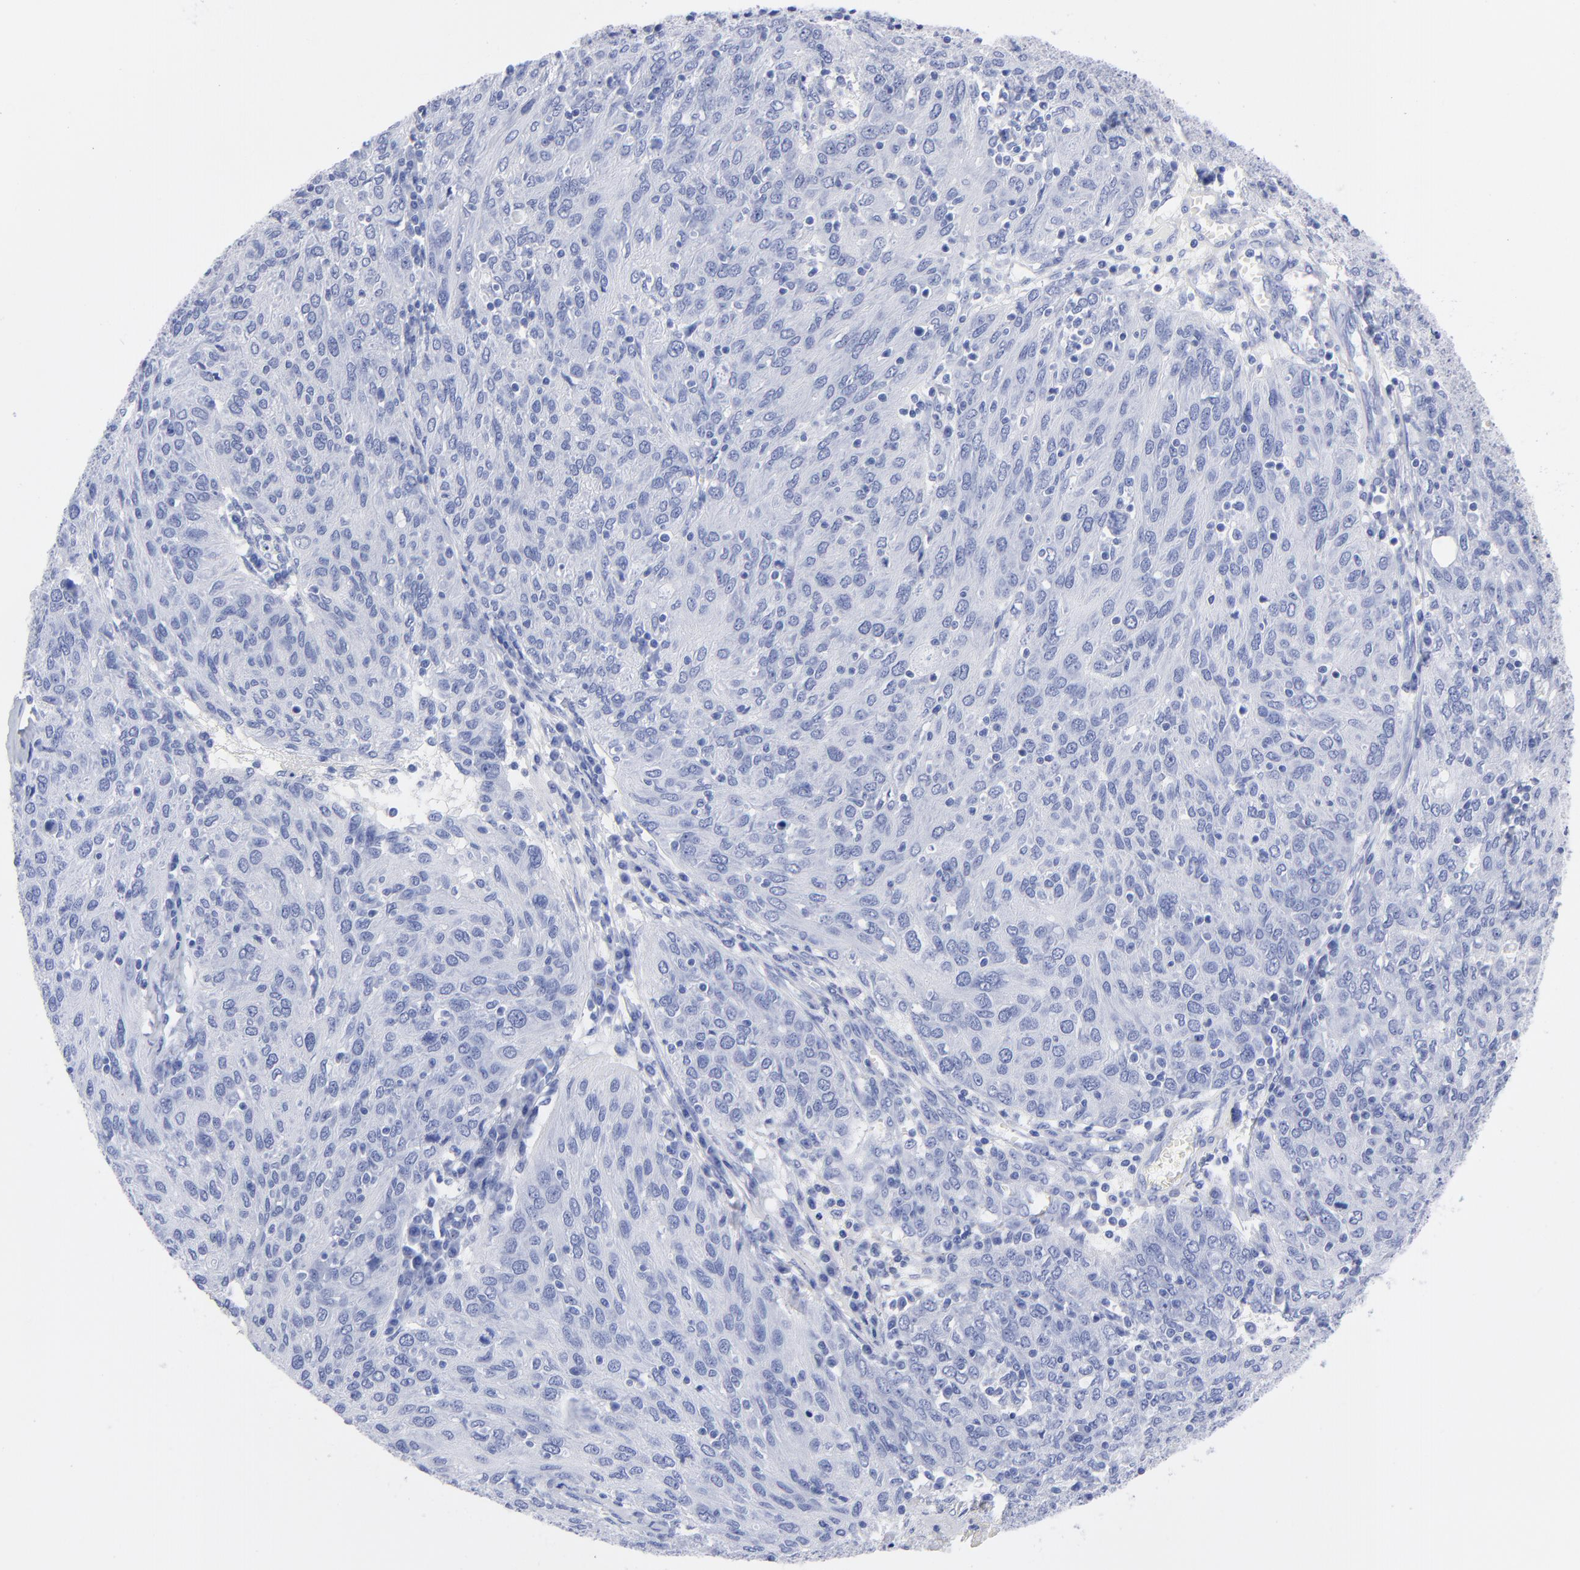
{"staining": {"intensity": "negative", "quantity": "none", "location": "none"}, "tissue": "ovarian cancer", "cell_type": "Tumor cells", "image_type": "cancer", "snomed": [{"axis": "morphology", "description": "Carcinoma, endometroid"}, {"axis": "topography", "description": "Ovary"}], "caption": "Micrograph shows no protein expression in tumor cells of endometroid carcinoma (ovarian) tissue.", "gene": "ACY1", "patient": {"sex": "female", "age": 50}}